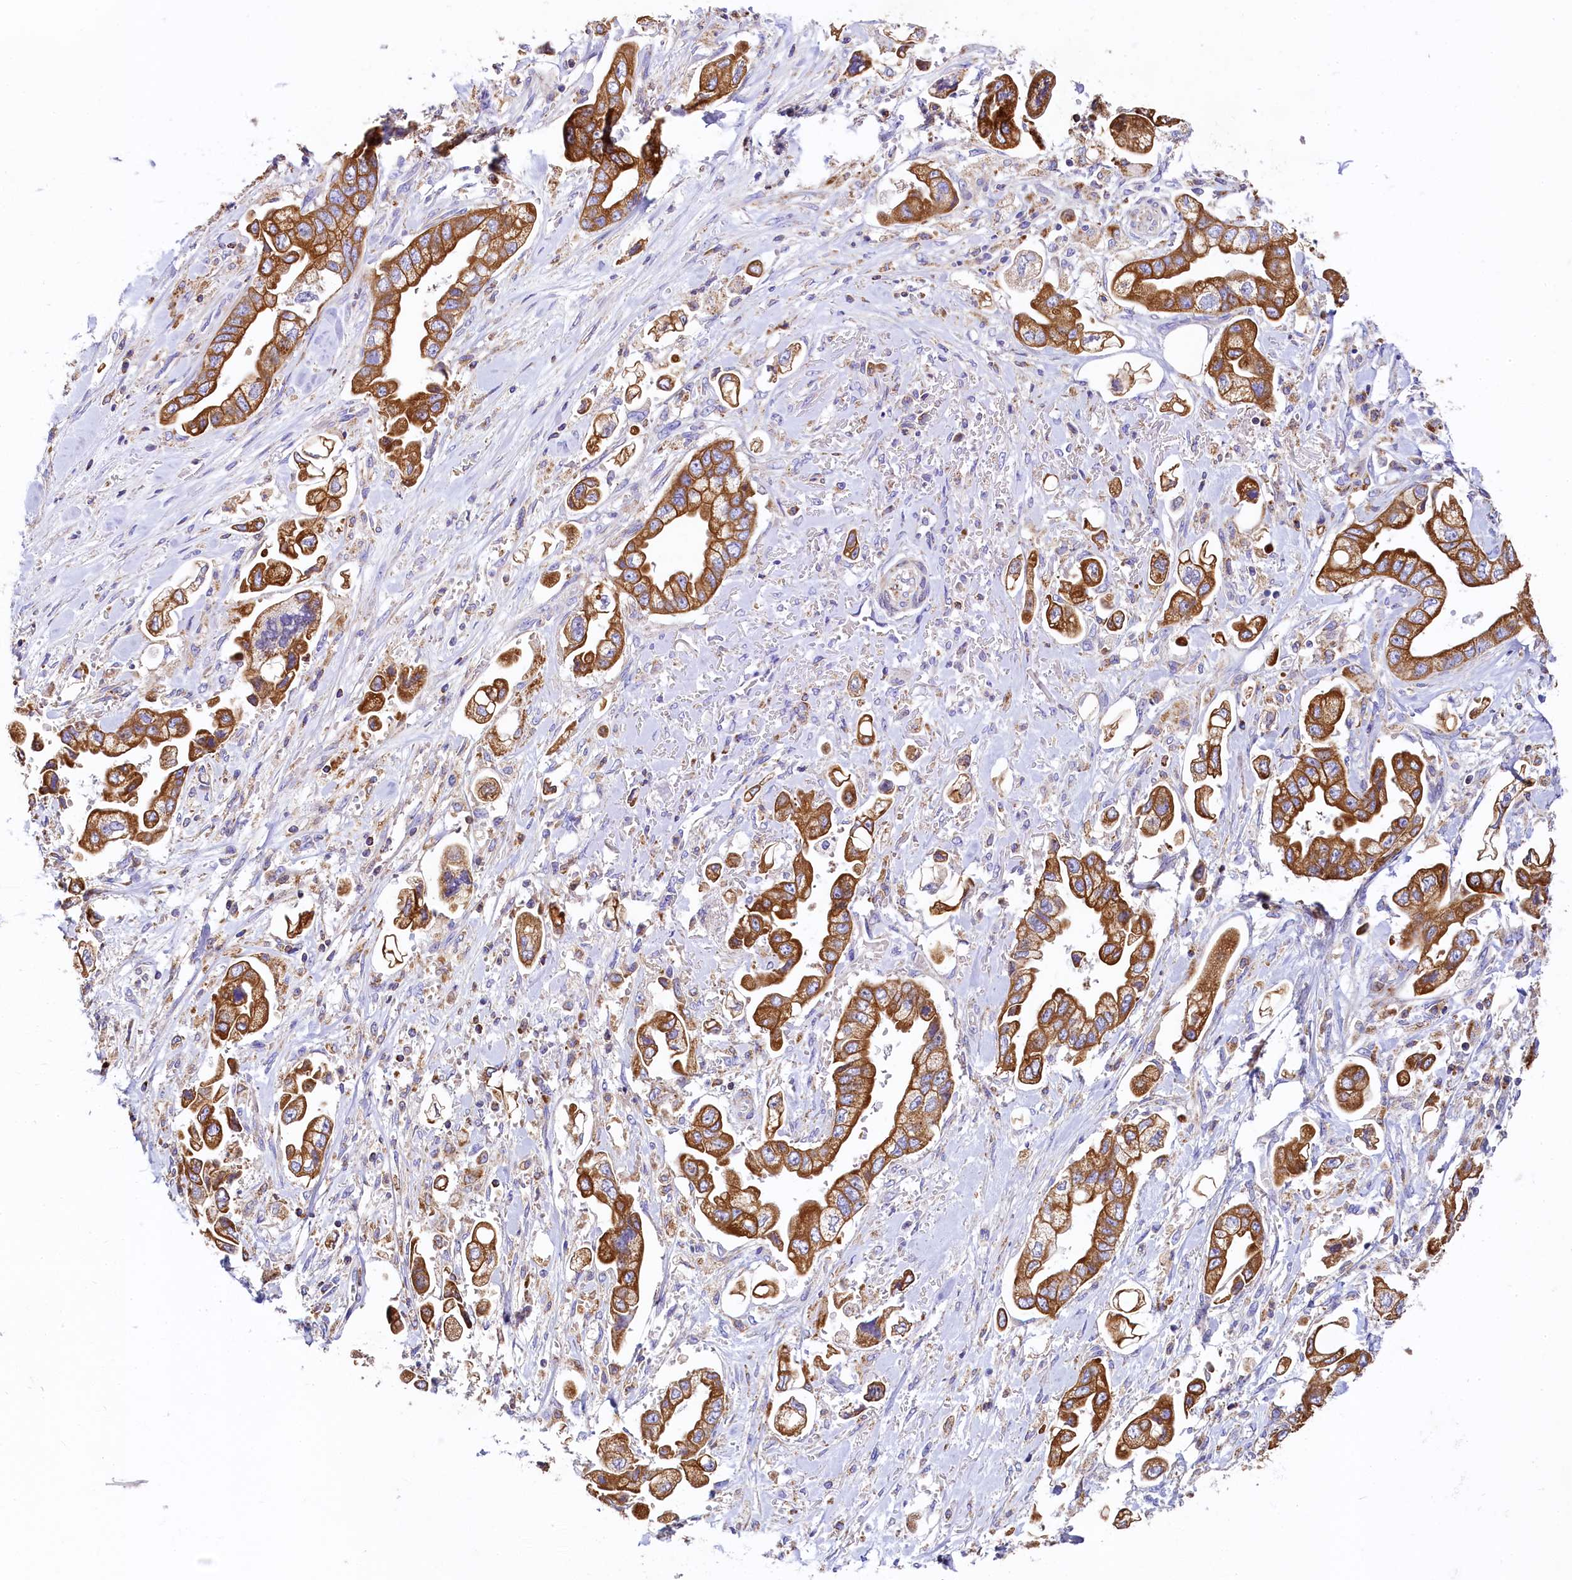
{"staining": {"intensity": "strong", "quantity": ">75%", "location": "cytoplasmic/membranous"}, "tissue": "stomach cancer", "cell_type": "Tumor cells", "image_type": "cancer", "snomed": [{"axis": "morphology", "description": "Adenocarcinoma, NOS"}, {"axis": "topography", "description": "Stomach"}], "caption": "Stomach cancer (adenocarcinoma) stained with a protein marker reveals strong staining in tumor cells.", "gene": "CLYBL", "patient": {"sex": "male", "age": 62}}